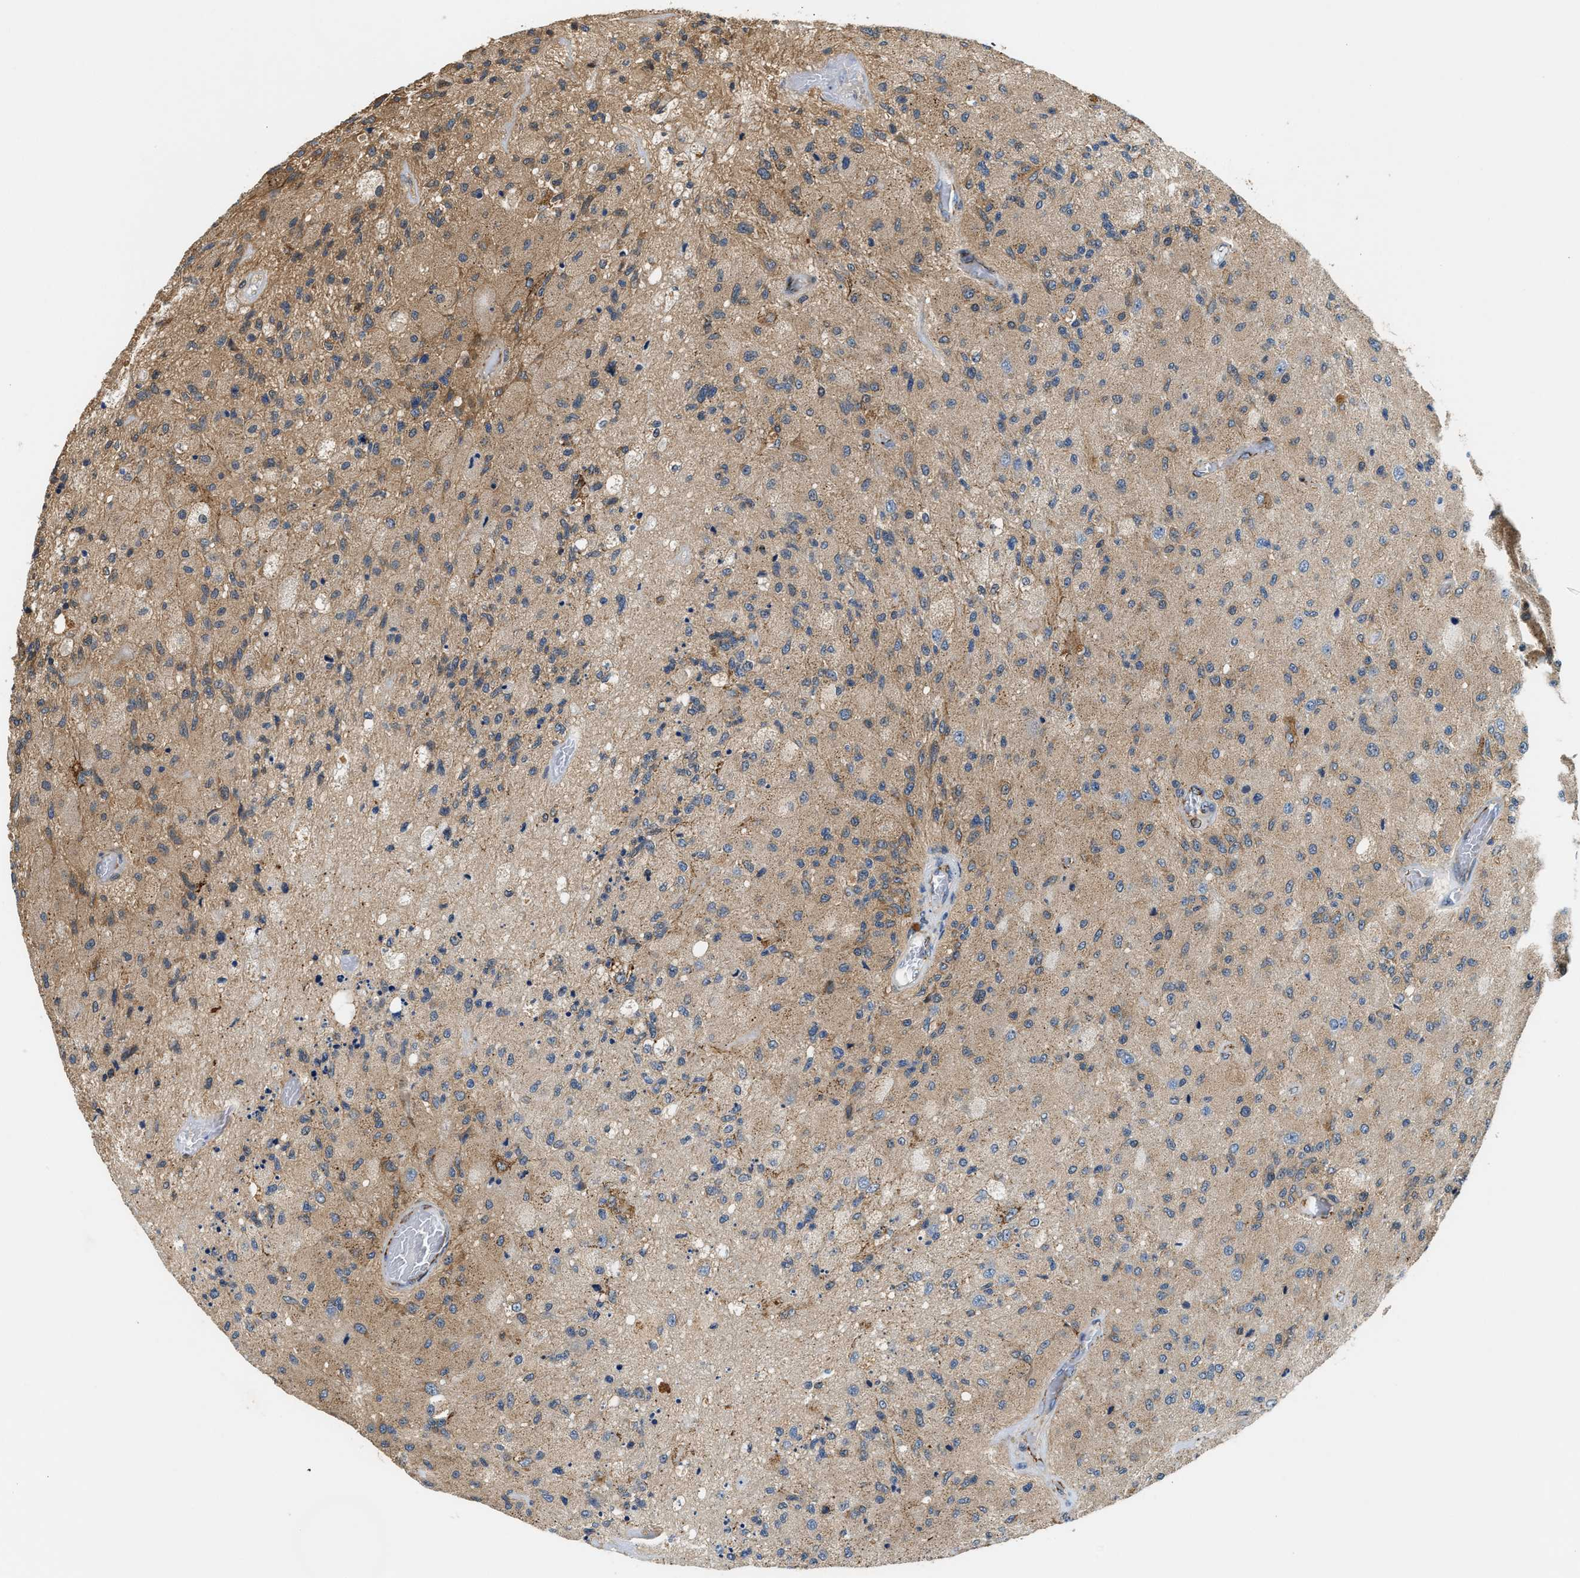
{"staining": {"intensity": "moderate", "quantity": "<25%", "location": "cytoplasmic/membranous"}, "tissue": "glioma", "cell_type": "Tumor cells", "image_type": "cancer", "snomed": [{"axis": "morphology", "description": "Normal tissue, NOS"}, {"axis": "morphology", "description": "Glioma, malignant, High grade"}, {"axis": "topography", "description": "Cerebral cortex"}], "caption": "Immunohistochemistry (IHC) histopathology image of neoplastic tissue: glioma stained using IHC demonstrates low levels of moderate protein expression localized specifically in the cytoplasmic/membranous of tumor cells, appearing as a cytoplasmic/membranous brown color.", "gene": "CCM2", "patient": {"sex": "male", "age": 77}}